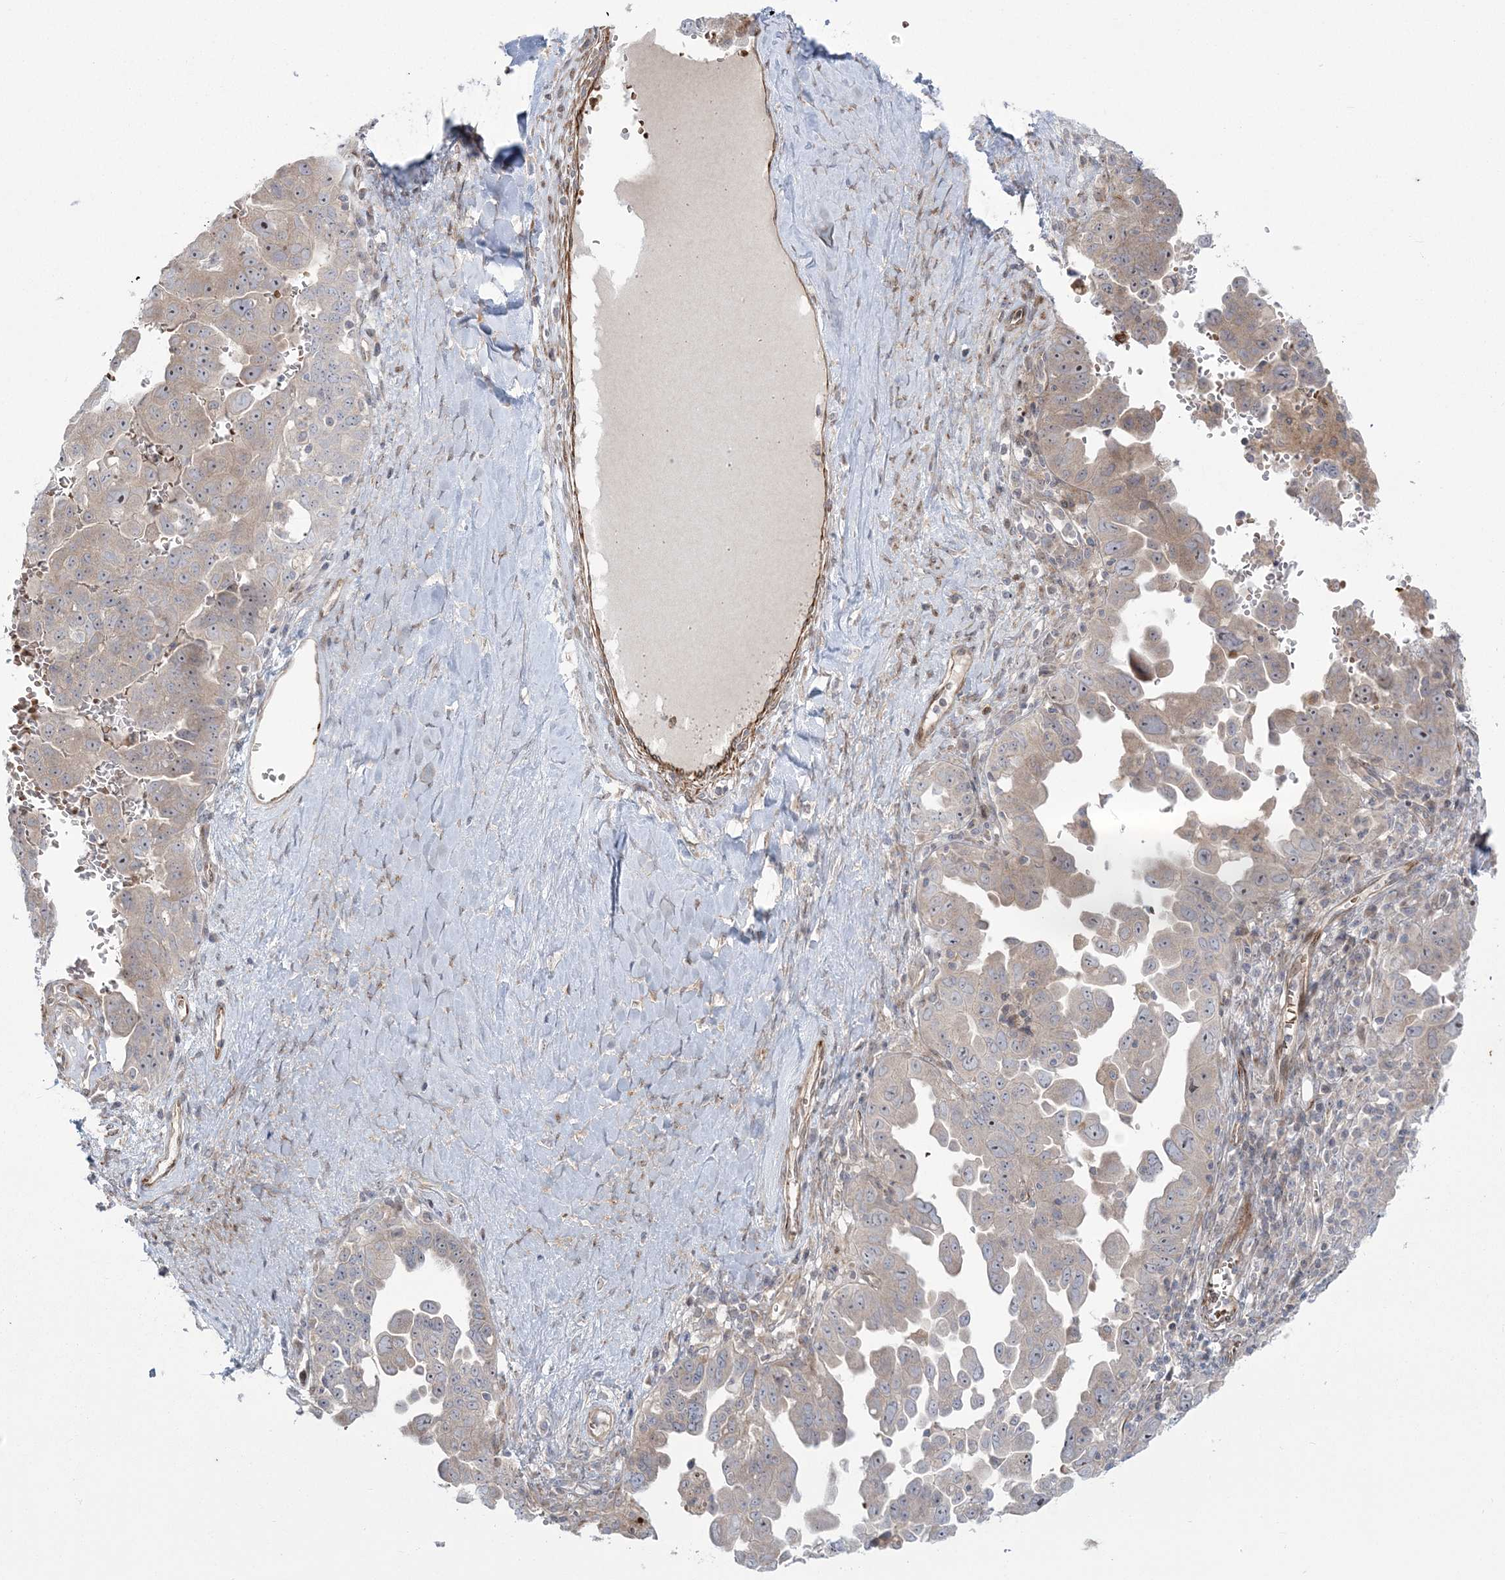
{"staining": {"intensity": "weak", "quantity": "<25%", "location": "cytoplasmic/membranous"}, "tissue": "ovarian cancer", "cell_type": "Tumor cells", "image_type": "cancer", "snomed": [{"axis": "morphology", "description": "Carcinoma, endometroid"}, {"axis": "topography", "description": "Ovary"}], "caption": "Image shows no significant protein positivity in tumor cells of endometroid carcinoma (ovarian).", "gene": "NUDT9", "patient": {"sex": "female", "age": 62}}